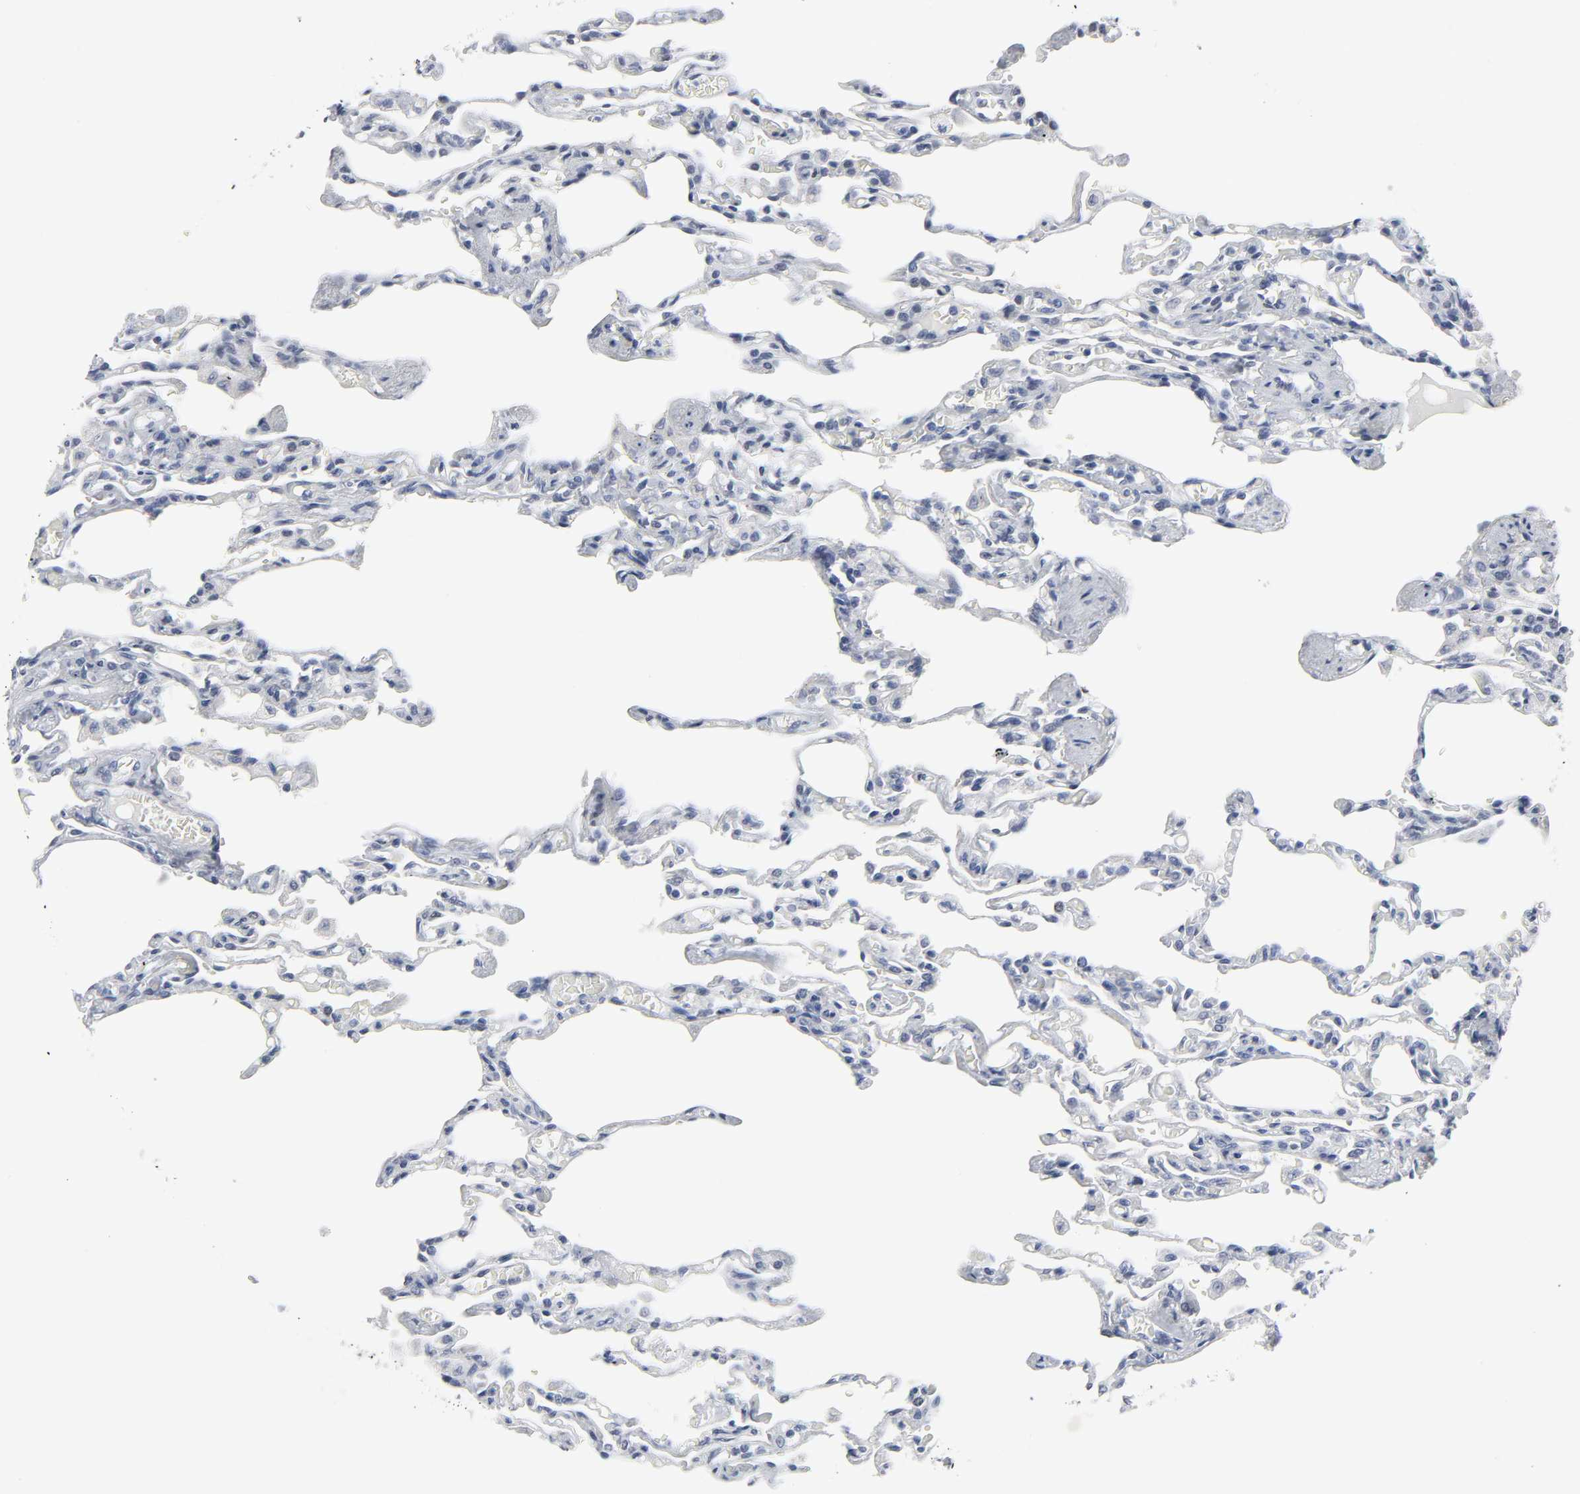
{"staining": {"intensity": "negative", "quantity": "none", "location": "none"}, "tissue": "lung", "cell_type": "Alveolar cells", "image_type": "normal", "snomed": [{"axis": "morphology", "description": "Normal tissue, NOS"}, {"axis": "topography", "description": "Lung"}], "caption": "Alveolar cells are negative for protein expression in benign human lung. (DAB immunohistochemistry (IHC), high magnification).", "gene": "SALL2", "patient": {"sex": "male", "age": 21}}